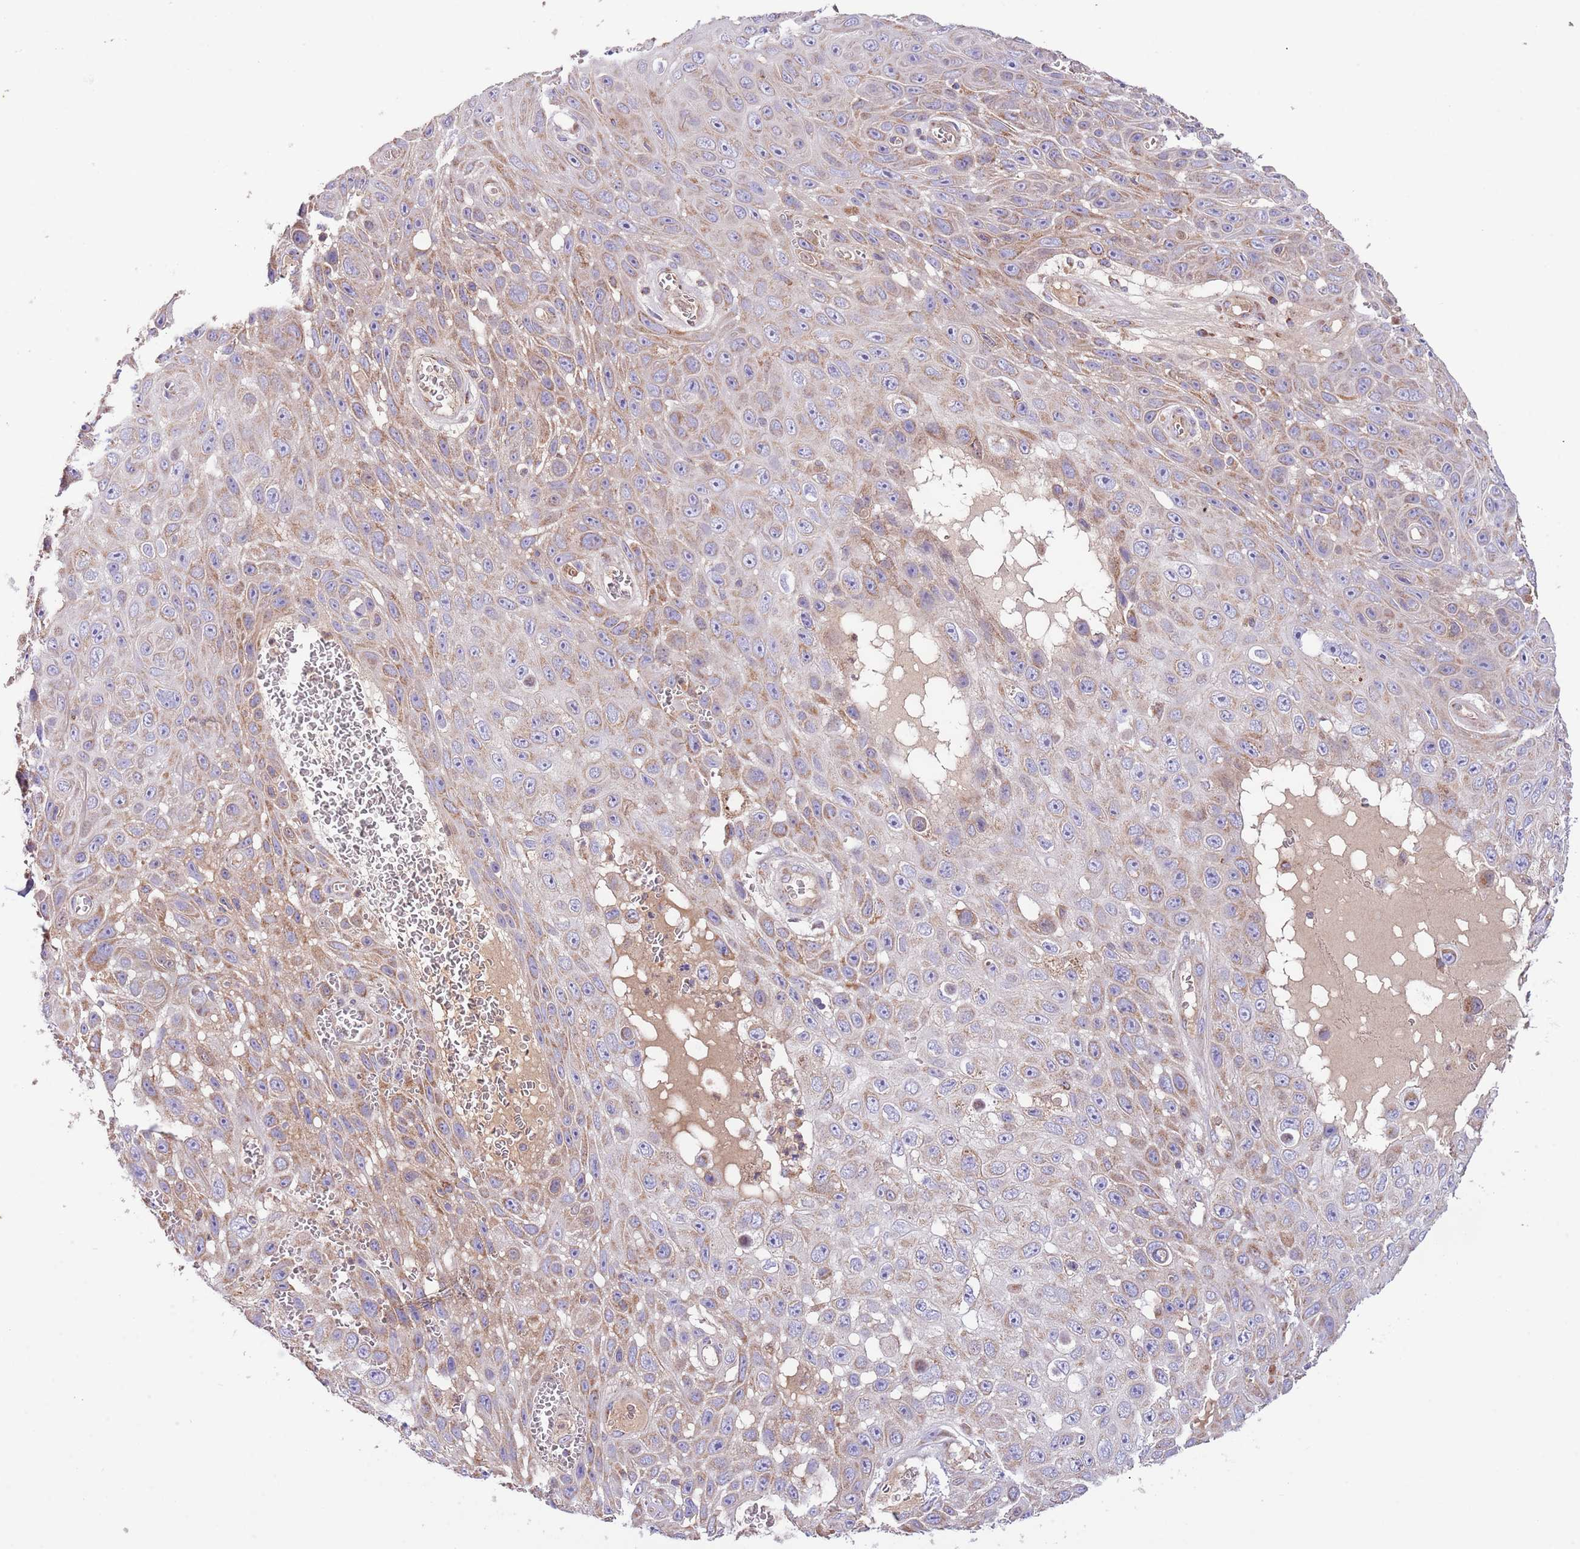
{"staining": {"intensity": "moderate", "quantity": "25%-75%", "location": "cytoplasmic/membranous"}, "tissue": "skin cancer", "cell_type": "Tumor cells", "image_type": "cancer", "snomed": [{"axis": "morphology", "description": "Squamous cell carcinoma, NOS"}, {"axis": "topography", "description": "Skin"}], "caption": "Tumor cells exhibit medium levels of moderate cytoplasmic/membranous staining in about 25%-75% of cells in skin cancer.", "gene": "DNAJA3", "patient": {"sex": "male", "age": 82}}